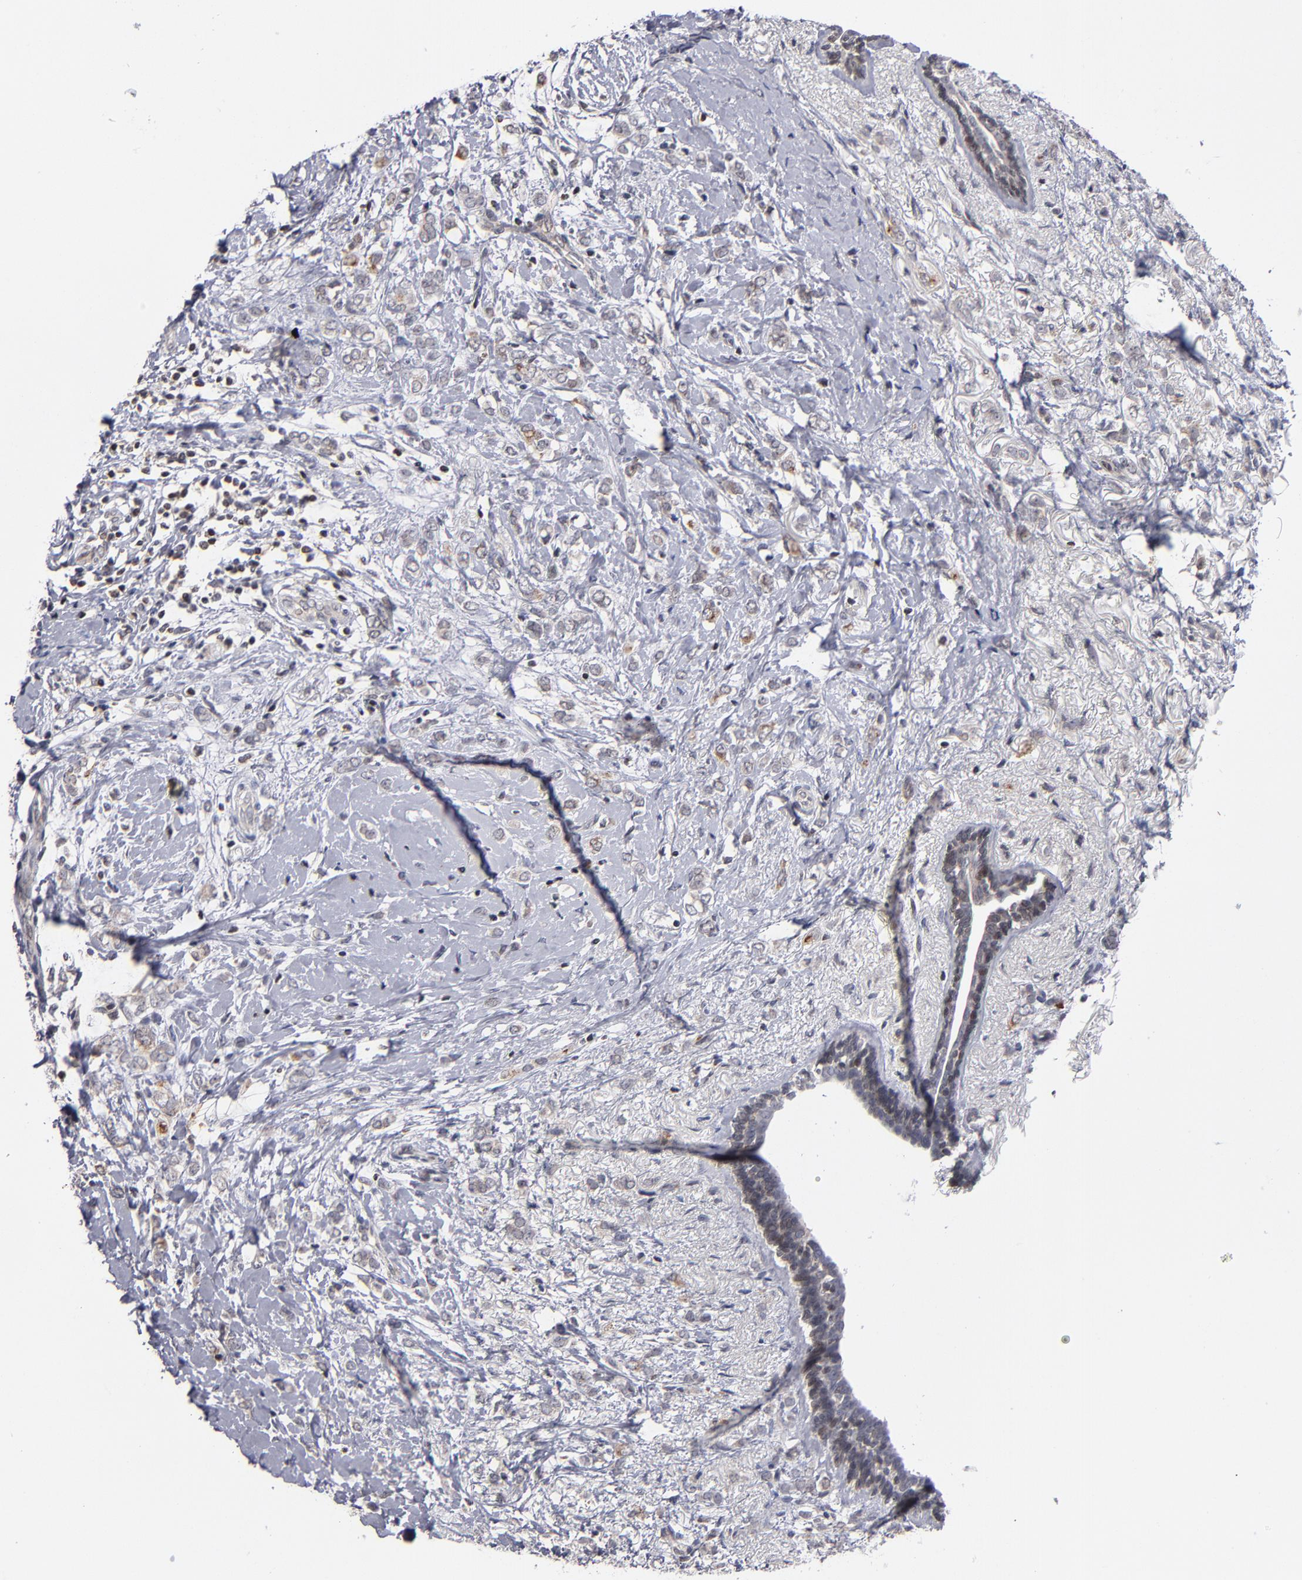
{"staining": {"intensity": "weak", "quantity": "<25%", "location": "cytoplasmic/membranous"}, "tissue": "breast cancer", "cell_type": "Tumor cells", "image_type": "cancer", "snomed": [{"axis": "morphology", "description": "Normal tissue, NOS"}, {"axis": "morphology", "description": "Lobular carcinoma"}, {"axis": "topography", "description": "Breast"}], "caption": "IHC of breast cancer (lobular carcinoma) shows no staining in tumor cells.", "gene": "ODF2", "patient": {"sex": "female", "age": 47}}